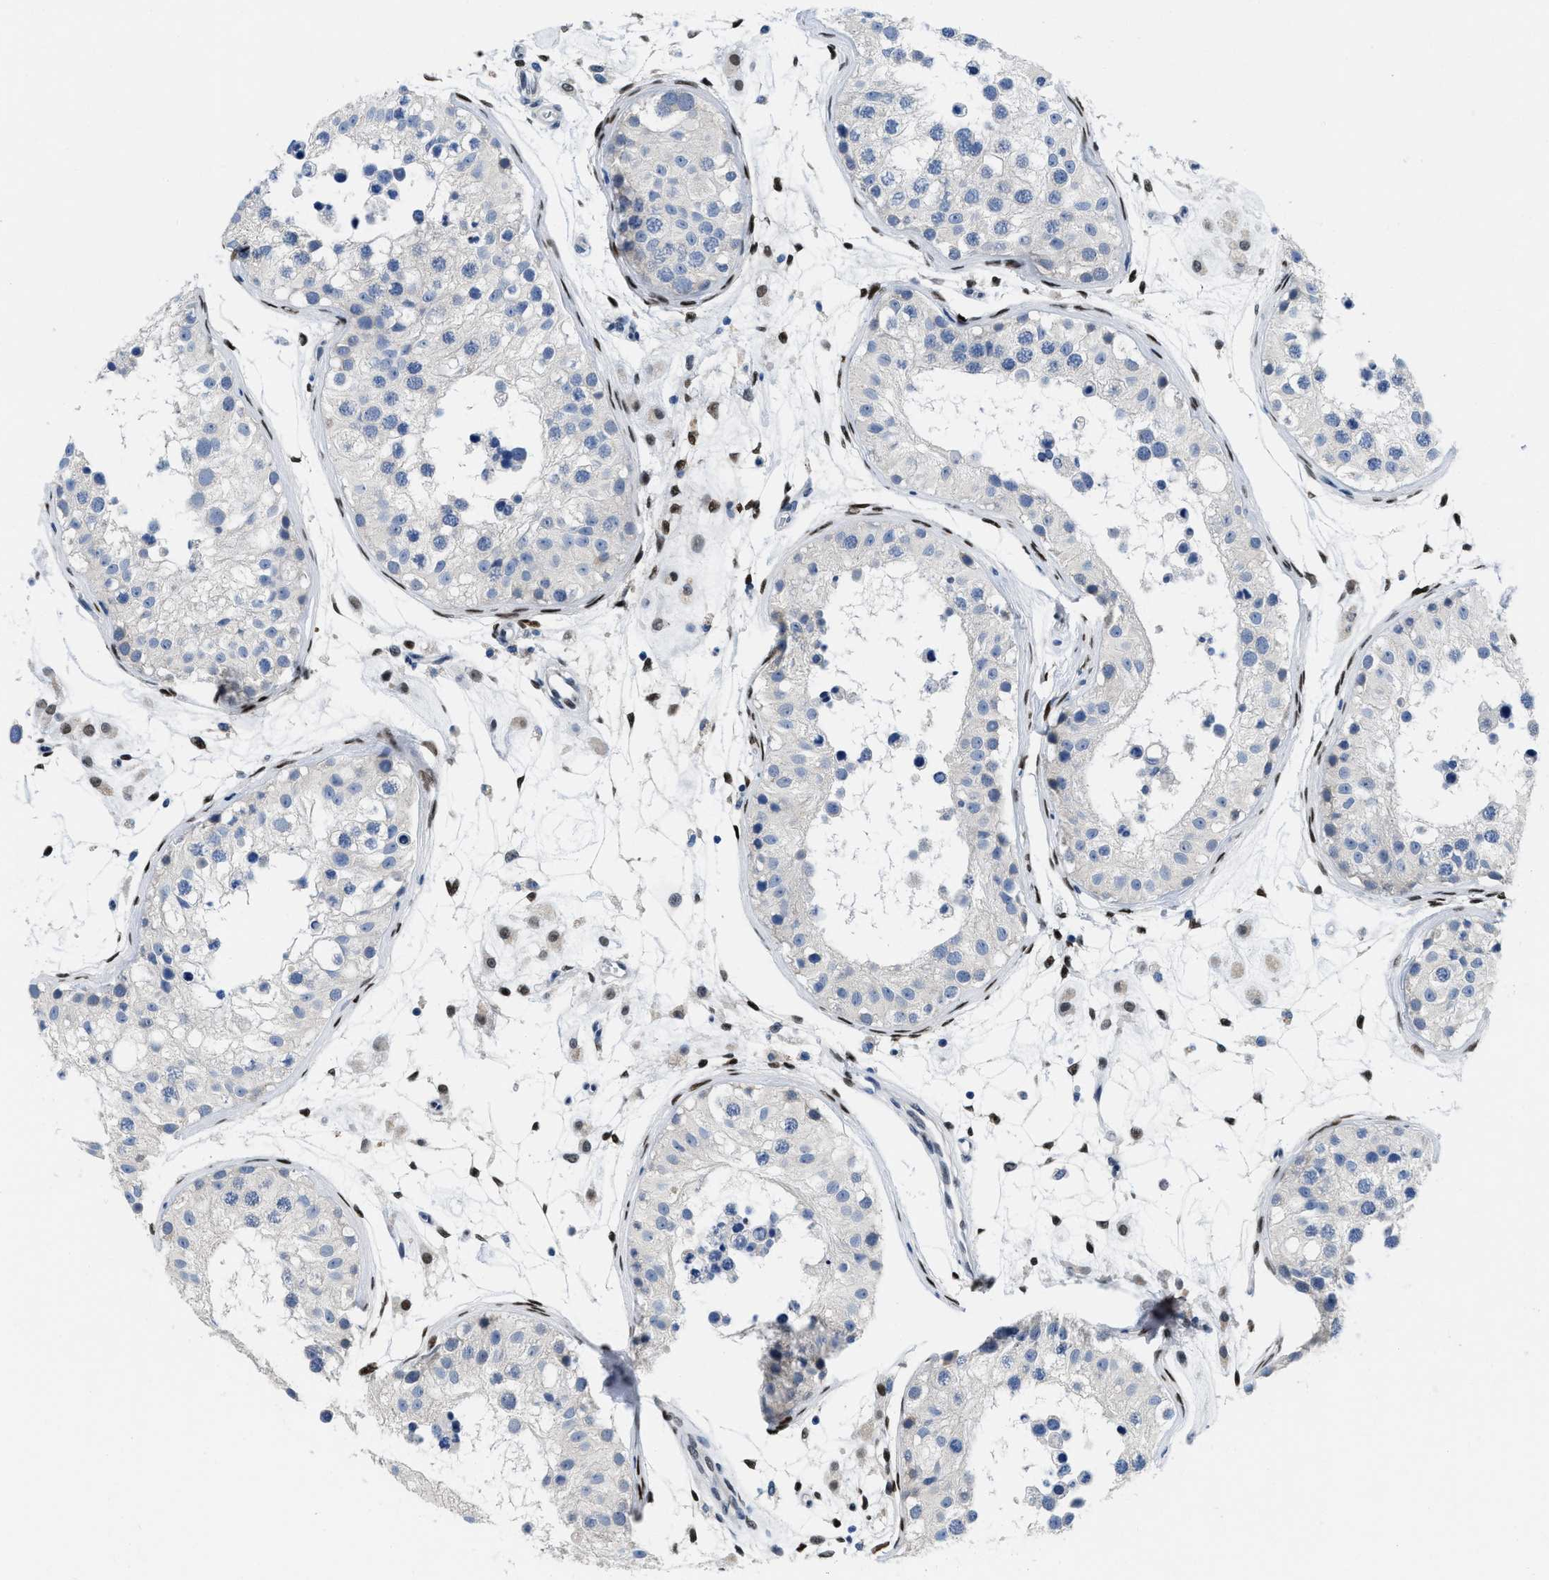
{"staining": {"intensity": "negative", "quantity": "none", "location": "none"}, "tissue": "testis", "cell_type": "Cells in seminiferous ducts", "image_type": "normal", "snomed": [{"axis": "morphology", "description": "Normal tissue, NOS"}, {"axis": "morphology", "description": "Adenocarcinoma, metastatic, NOS"}, {"axis": "topography", "description": "Testis"}], "caption": "Immunohistochemistry image of benign testis: testis stained with DAB displays no significant protein positivity in cells in seminiferous ducts.", "gene": "NFIX", "patient": {"sex": "male", "age": 26}}